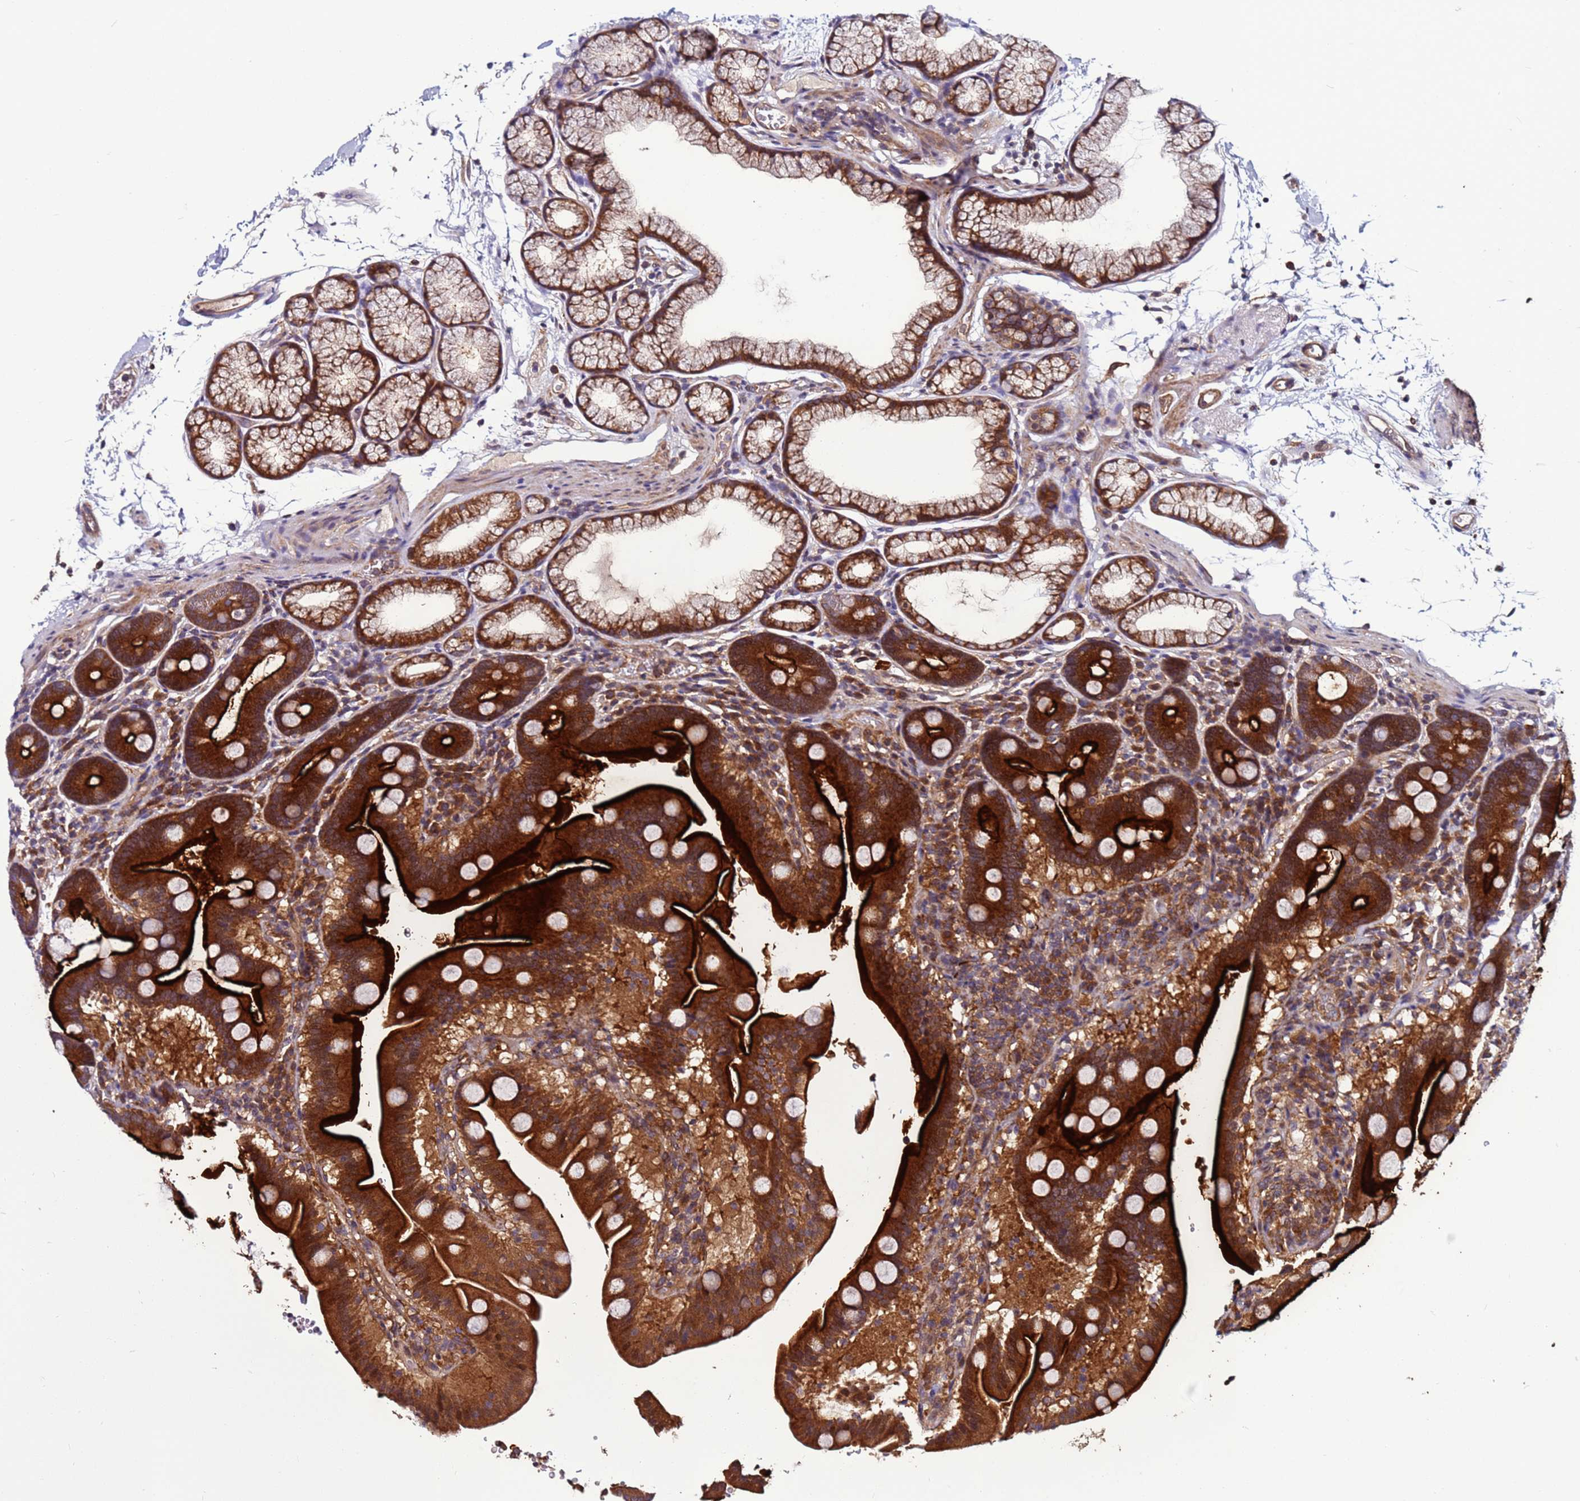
{"staining": {"intensity": "strong", "quantity": ">75%", "location": "cytoplasmic/membranous"}, "tissue": "duodenum", "cell_type": "Glandular cells", "image_type": "normal", "snomed": [{"axis": "morphology", "description": "Normal tissue, NOS"}, {"axis": "topography", "description": "Duodenum"}], "caption": "Glandular cells reveal high levels of strong cytoplasmic/membranous staining in about >75% of cells in normal human duodenum. (brown staining indicates protein expression, while blue staining denotes nuclei).", "gene": "GAREM1", "patient": {"sex": "male", "age": 54}}